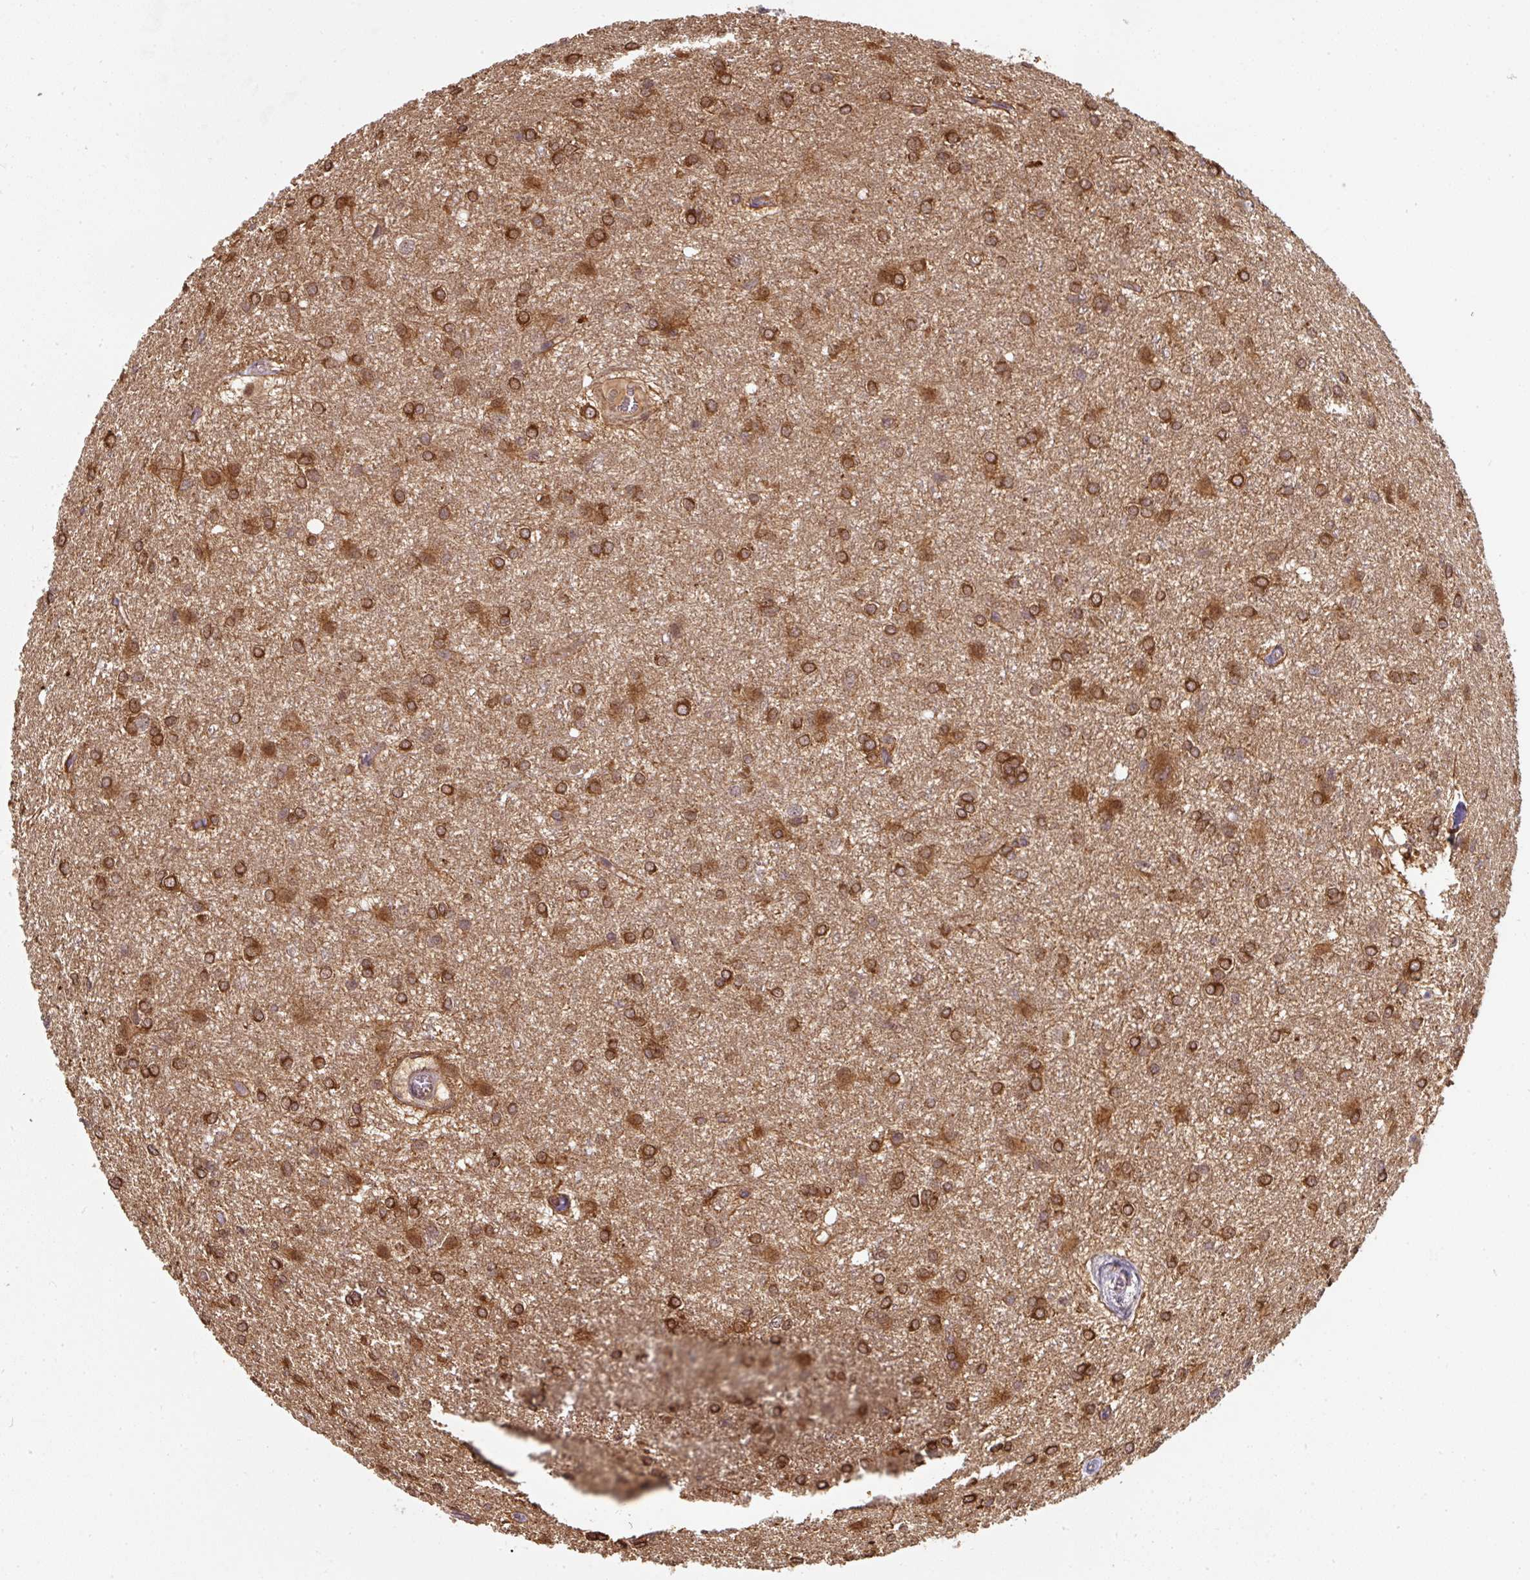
{"staining": {"intensity": "strong", "quantity": ">75%", "location": "cytoplasmic/membranous,nuclear"}, "tissue": "glioma", "cell_type": "Tumor cells", "image_type": "cancer", "snomed": [{"axis": "morphology", "description": "Glioma, malignant, High grade"}, {"axis": "topography", "description": "Brain"}], "caption": "This is an image of immunohistochemistry (IHC) staining of glioma, which shows strong positivity in the cytoplasmic/membranous and nuclear of tumor cells.", "gene": "ST13", "patient": {"sex": "female", "age": 50}}